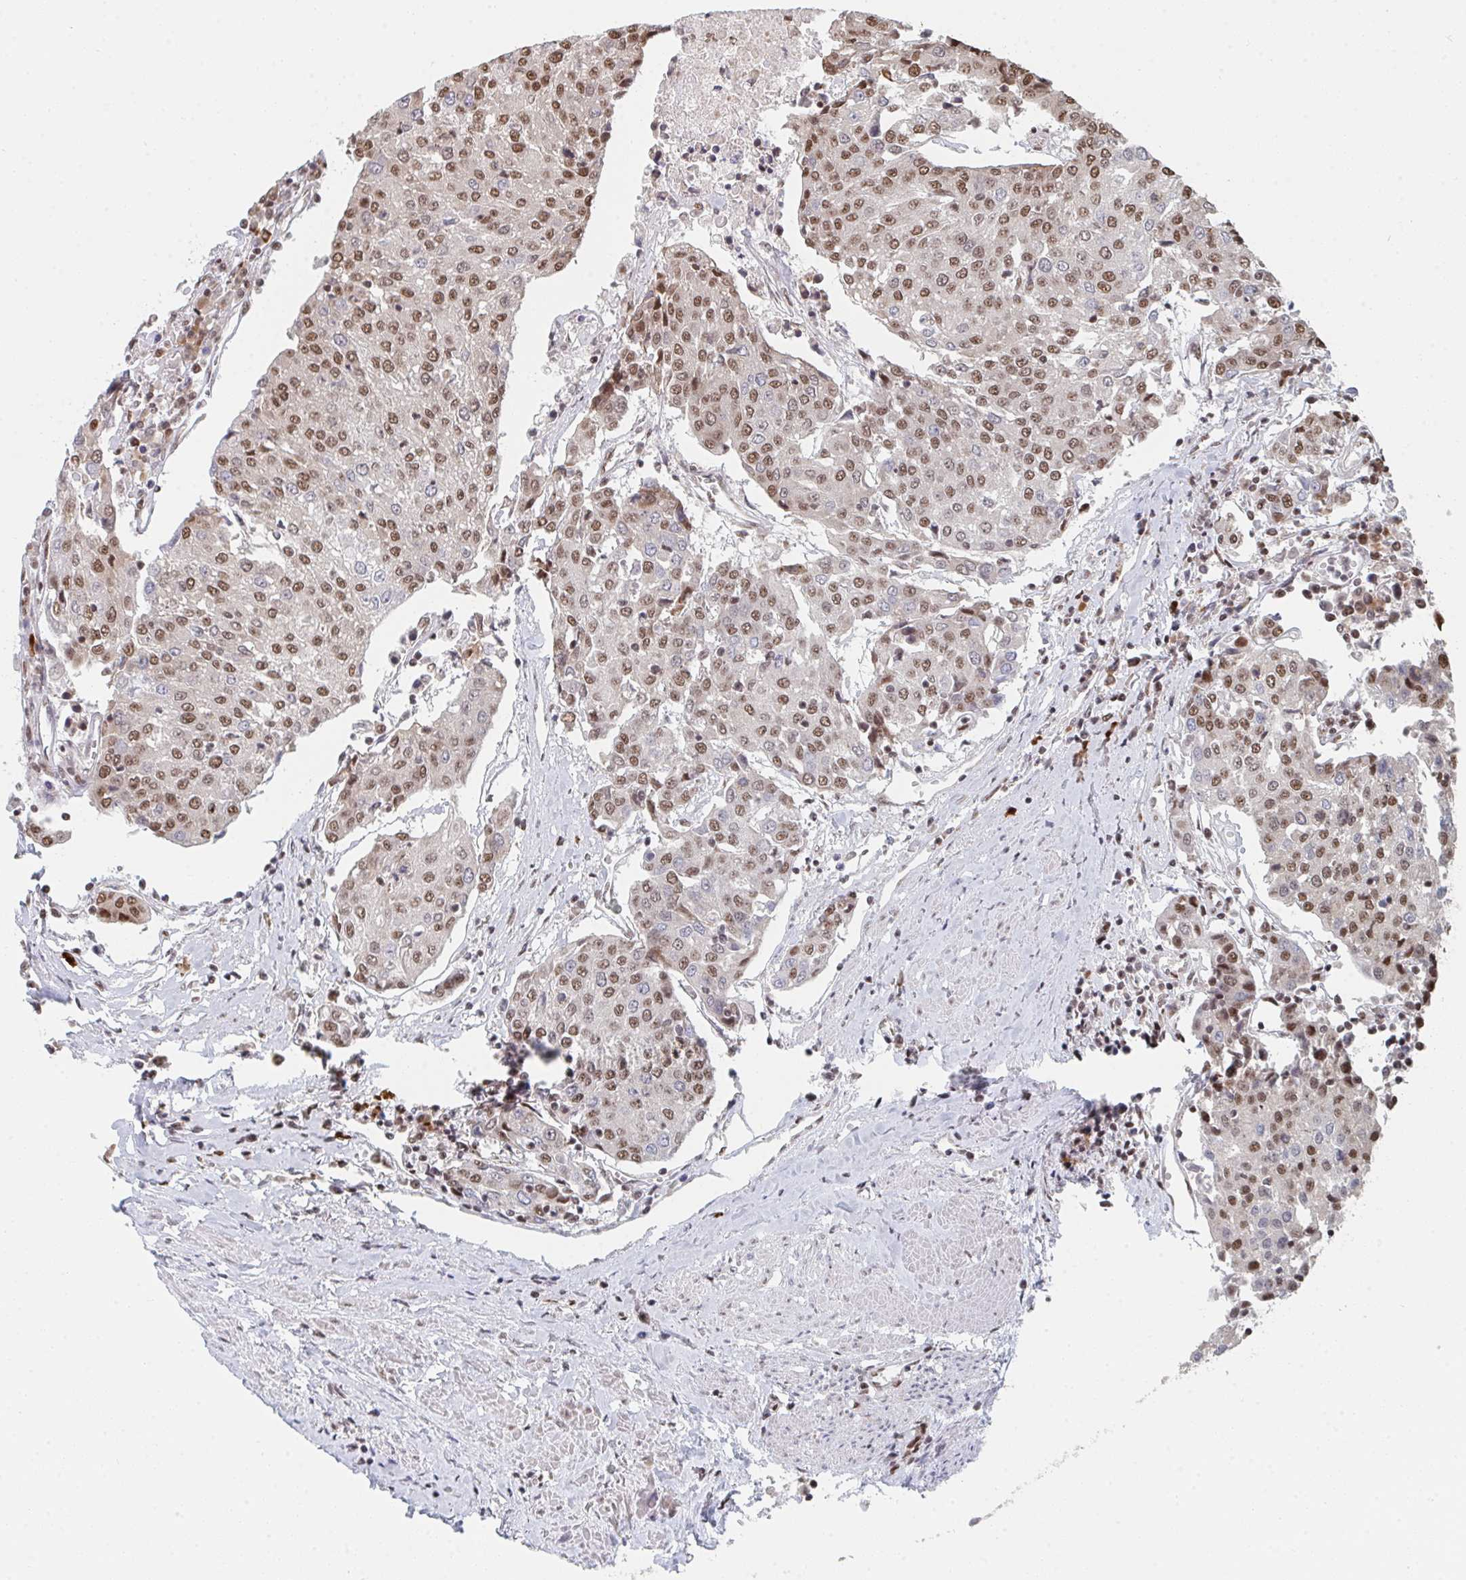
{"staining": {"intensity": "moderate", "quantity": ">75%", "location": "nuclear"}, "tissue": "urothelial cancer", "cell_type": "Tumor cells", "image_type": "cancer", "snomed": [{"axis": "morphology", "description": "Urothelial carcinoma, High grade"}, {"axis": "topography", "description": "Urinary bladder"}], "caption": "Protein staining demonstrates moderate nuclear expression in approximately >75% of tumor cells in high-grade urothelial carcinoma. The staining was performed using DAB (3,3'-diaminobenzidine) to visualize the protein expression in brown, while the nuclei were stained in blue with hematoxylin (Magnification: 20x).", "gene": "MBNL1", "patient": {"sex": "female", "age": 85}}